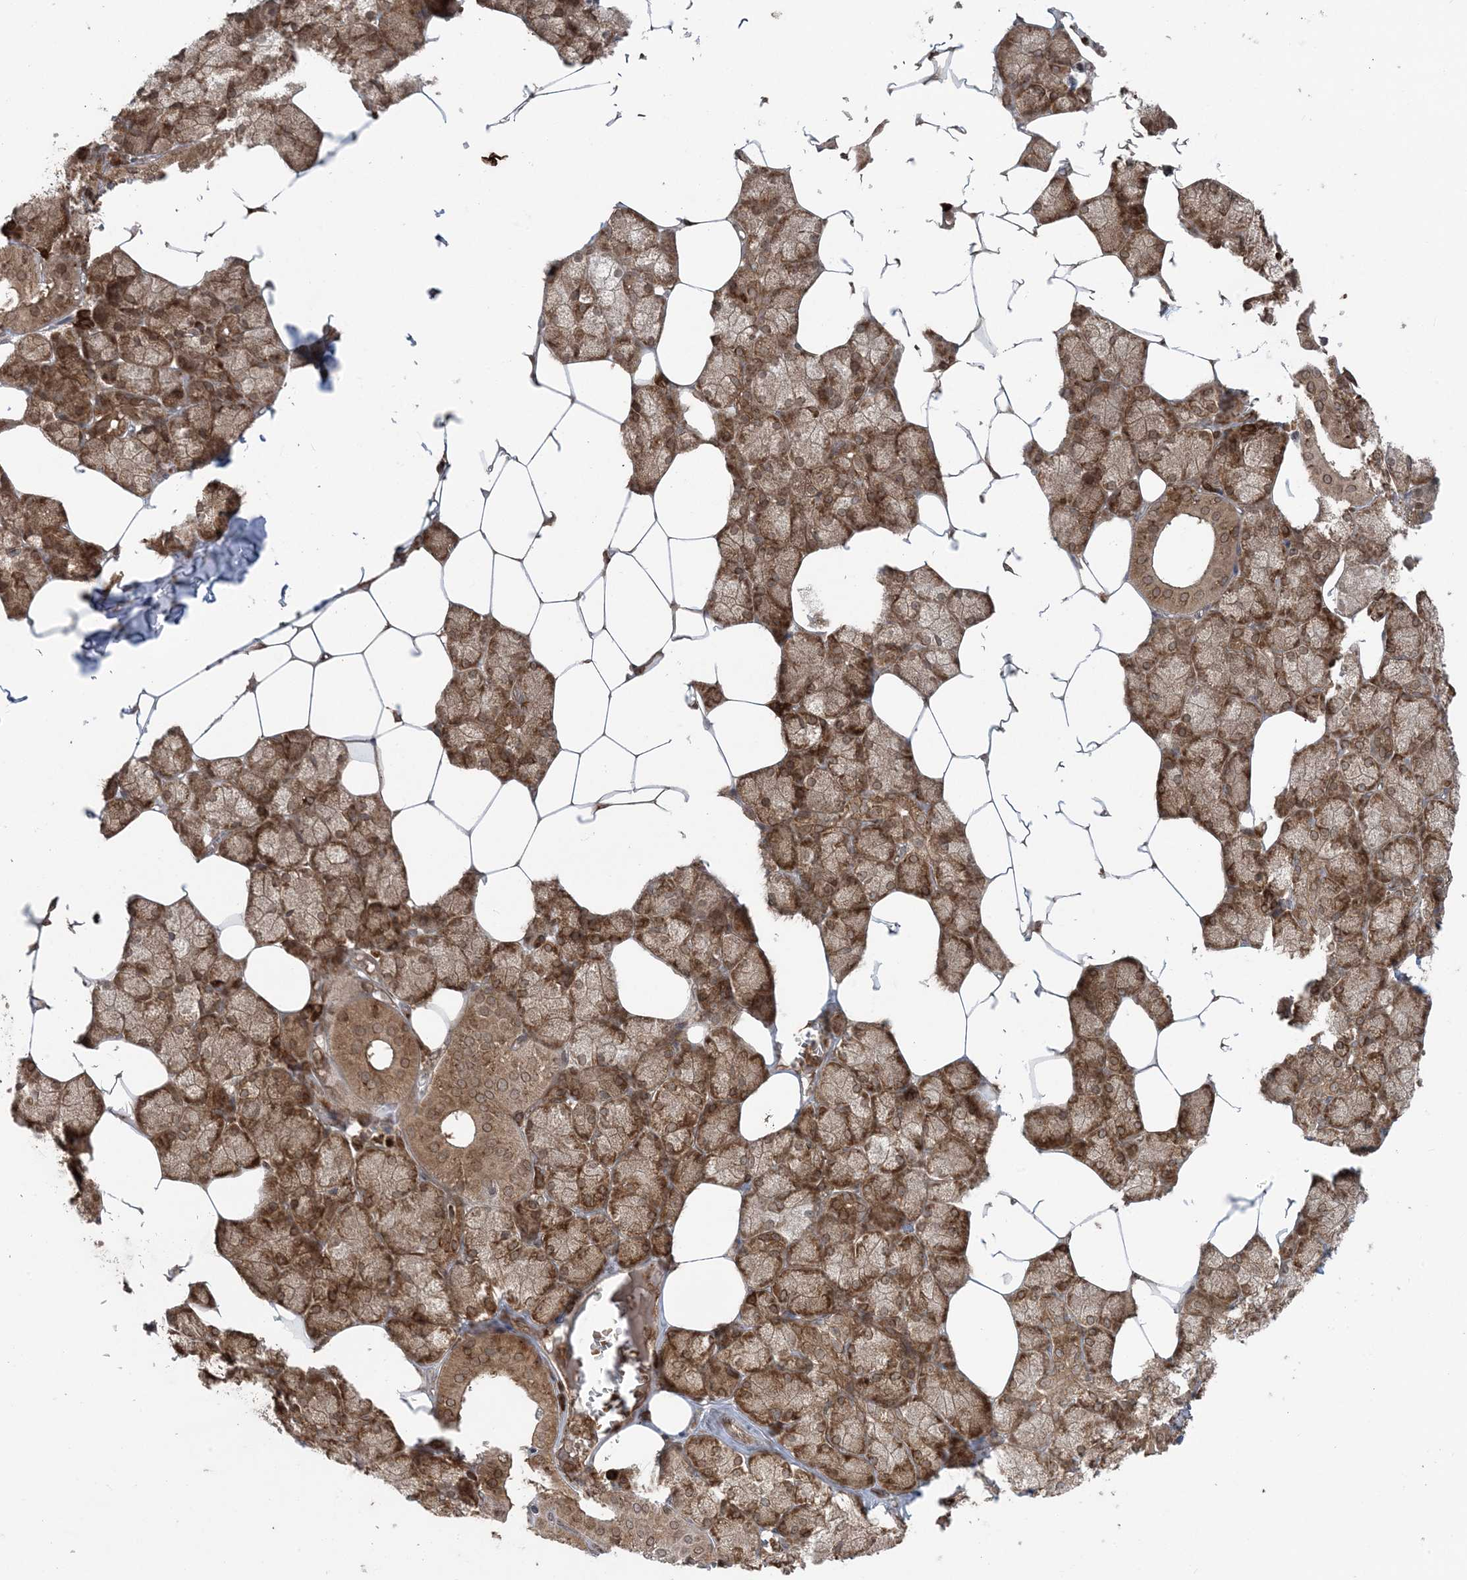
{"staining": {"intensity": "moderate", "quantity": ">75%", "location": "cytoplasmic/membranous,nuclear"}, "tissue": "salivary gland", "cell_type": "Glandular cells", "image_type": "normal", "snomed": [{"axis": "morphology", "description": "Normal tissue, NOS"}, {"axis": "topography", "description": "Salivary gland"}], "caption": "A brown stain shows moderate cytoplasmic/membranous,nuclear positivity of a protein in glandular cells of normal salivary gland. The staining was performed using DAB (3,3'-diaminobenzidine) to visualize the protein expression in brown, while the nuclei were stained in blue with hematoxylin (Magnification: 20x).", "gene": "DDX19B", "patient": {"sex": "male", "age": 62}}